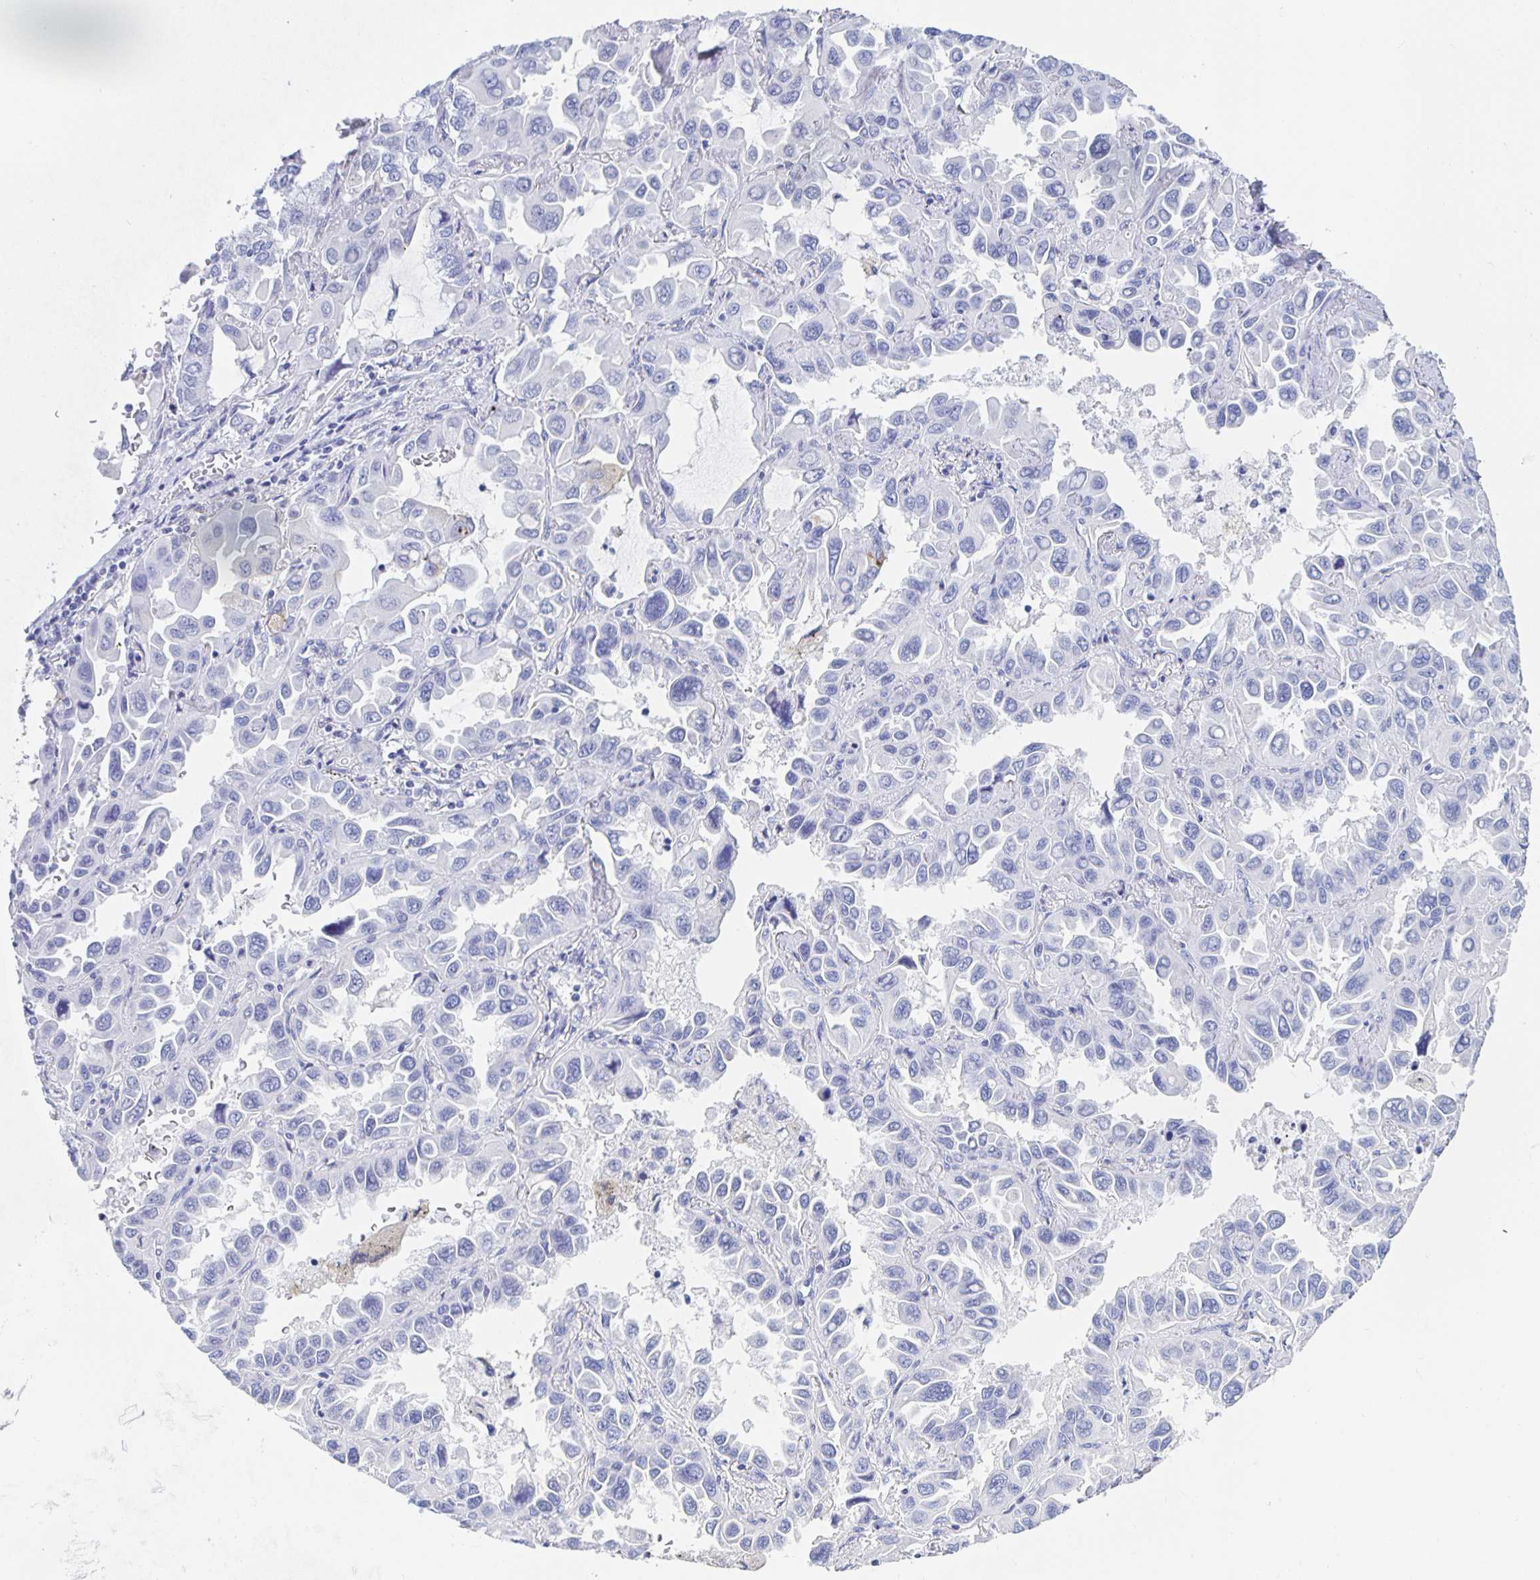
{"staining": {"intensity": "negative", "quantity": "none", "location": "none"}, "tissue": "lung cancer", "cell_type": "Tumor cells", "image_type": "cancer", "snomed": [{"axis": "morphology", "description": "Adenocarcinoma, NOS"}, {"axis": "topography", "description": "Lung"}], "caption": "An immunohistochemistry (IHC) photomicrograph of adenocarcinoma (lung) is shown. There is no staining in tumor cells of adenocarcinoma (lung).", "gene": "DMBT1", "patient": {"sex": "male", "age": 64}}